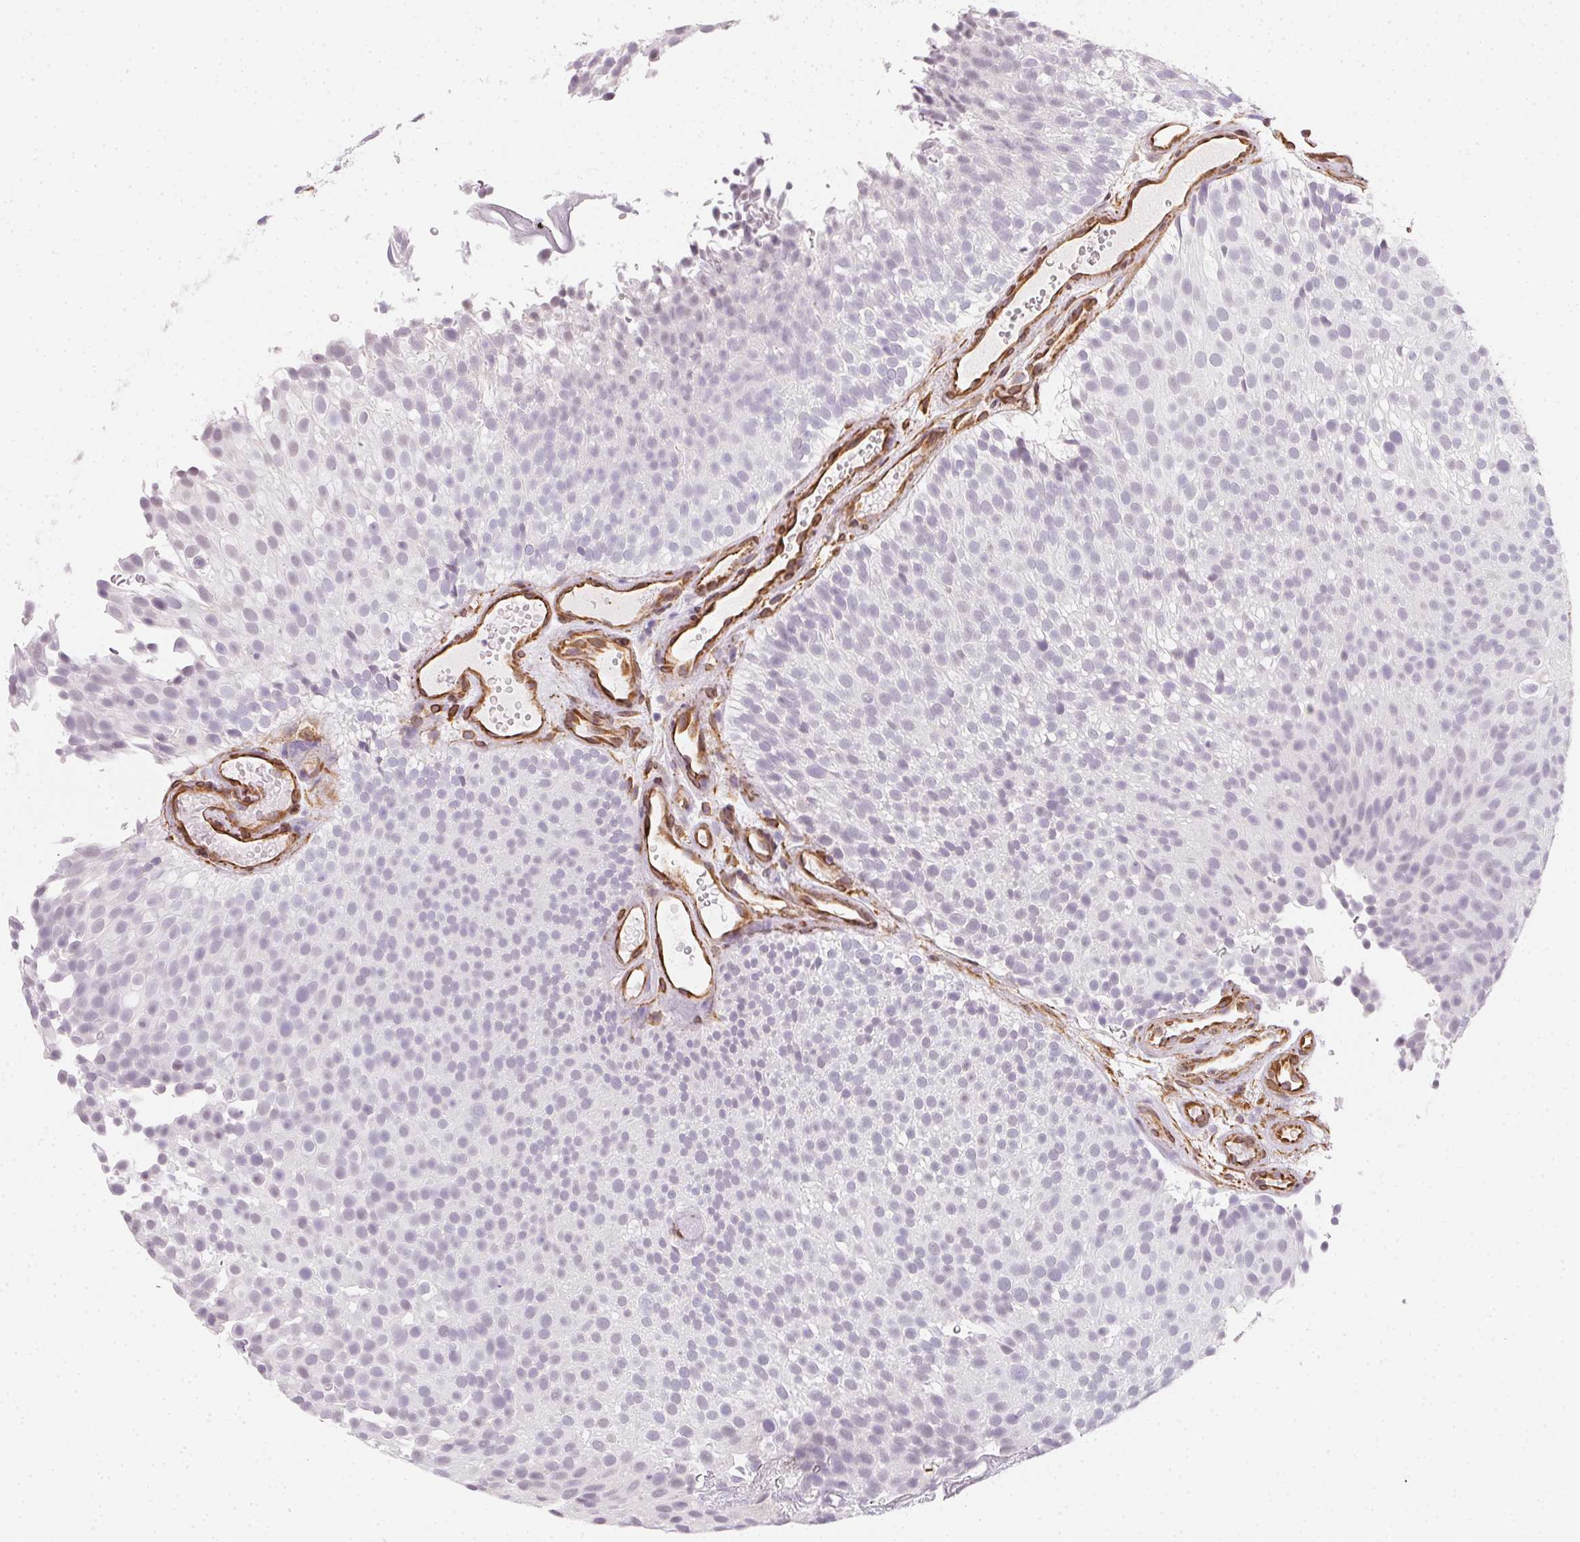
{"staining": {"intensity": "negative", "quantity": "none", "location": "none"}, "tissue": "urothelial cancer", "cell_type": "Tumor cells", "image_type": "cancer", "snomed": [{"axis": "morphology", "description": "Urothelial carcinoma, Low grade"}, {"axis": "topography", "description": "Urinary bladder"}], "caption": "Urothelial cancer was stained to show a protein in brown. There is no significant positivity in tumor cells. (Brightfield microscopy of DAB (3,3'-diaminobenzidine) immunohistochemistry (IHC) at high magnification).", "gene": "RSBN1", "patient": {"sex": "male", "age": 78}}